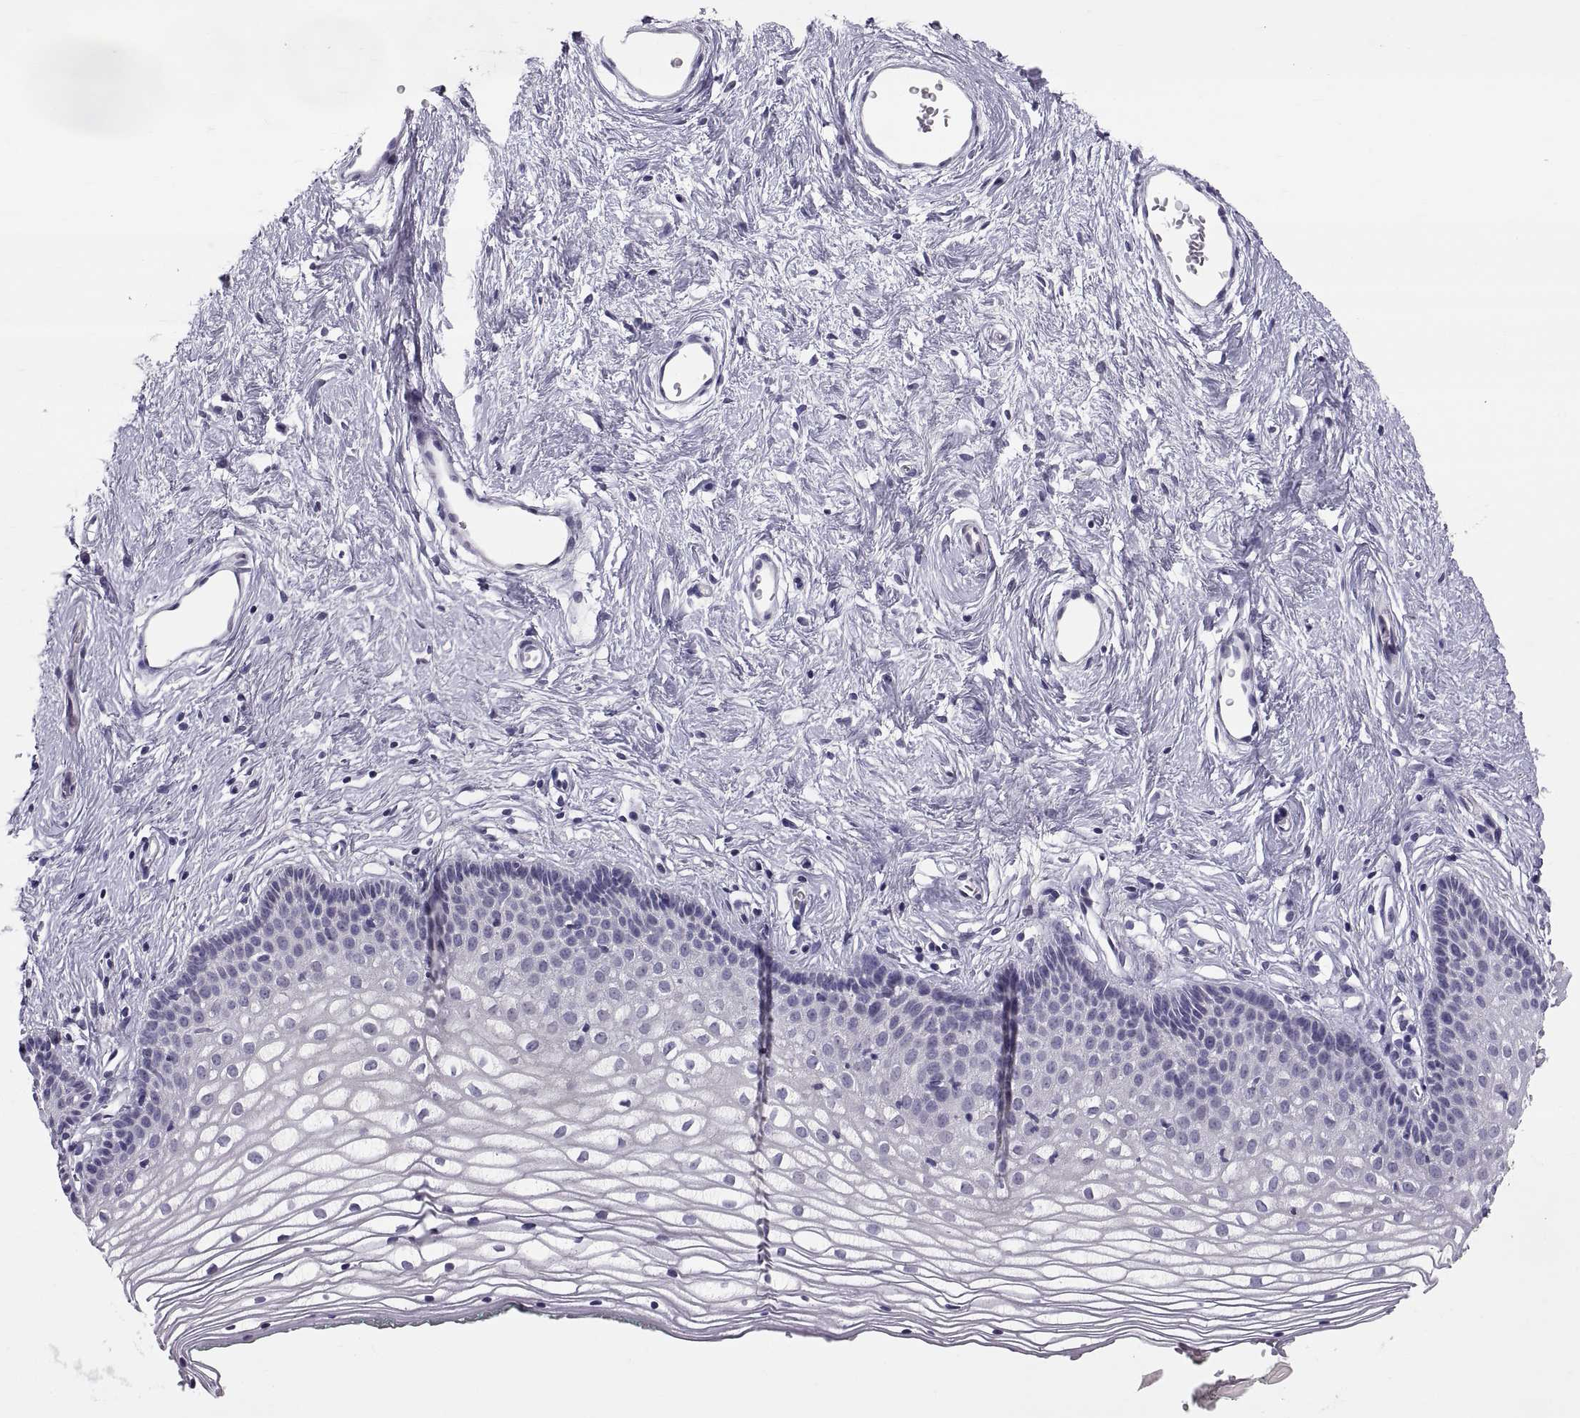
{"staining": {"intensity": "negative", "quantity": "none", "location": "none"}, "tissue": "vagina", "cell_type": "Squamous epithelial cells", "image_type": "normal", "snomed": [{"axis": "morphology", "description": "Normal tissue, NOS"}, {"axis": "topography", "description": "Vagina"}], "caption": "Immunohistochemical staining of benign vagina exhibits no significant positivity in squamous epithelial cells.", "gene": "PTN", "patient": {"sex": "female", "age": 36}}